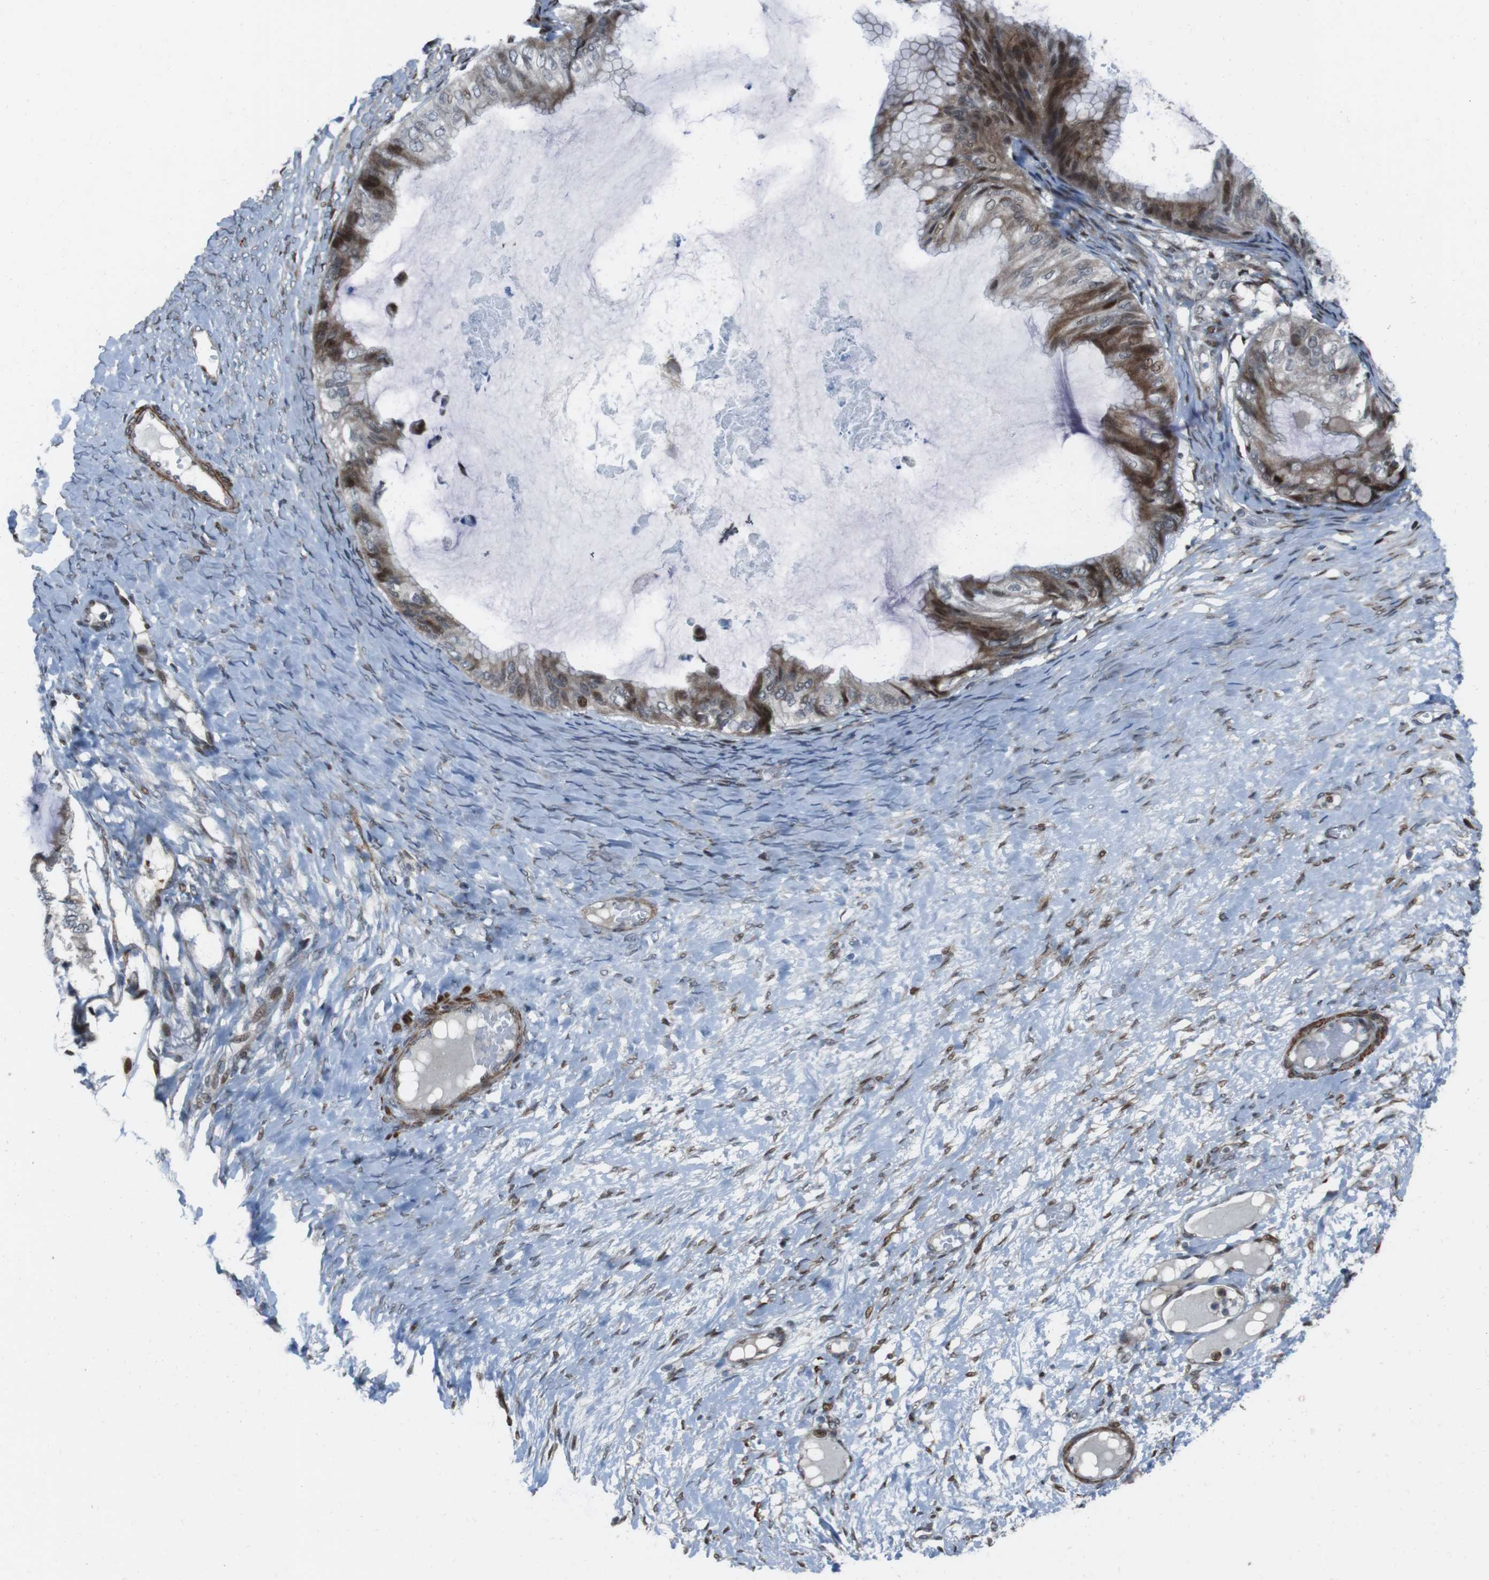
{"staining": {"intensity": "moderate", "quantity": ">75%", "location": "cytoplasmic/membranous,nuclear"}, "tissue": "ovarian cancer", "cell_type": "Tumor cells", "image_type": "cancer", "snomed": [{"axis": "morphology", "description": "Cystadenocarcinoma, mucinous, NOS"}, {"axis": "topography", "description": "Ovary"}], "caption": "IHC (DAB) staining of ovarian cancer (mucinous cystadenocarcinoma) demonstrates moderate cytoplasmic/membranous and nuclear protein positivity in about >75% of tumor cells. (Brightfield microscopy of DAB IHC at high magnification).", "gene": "PBRM1", "patient": {"sex": "female", "age": 61}}